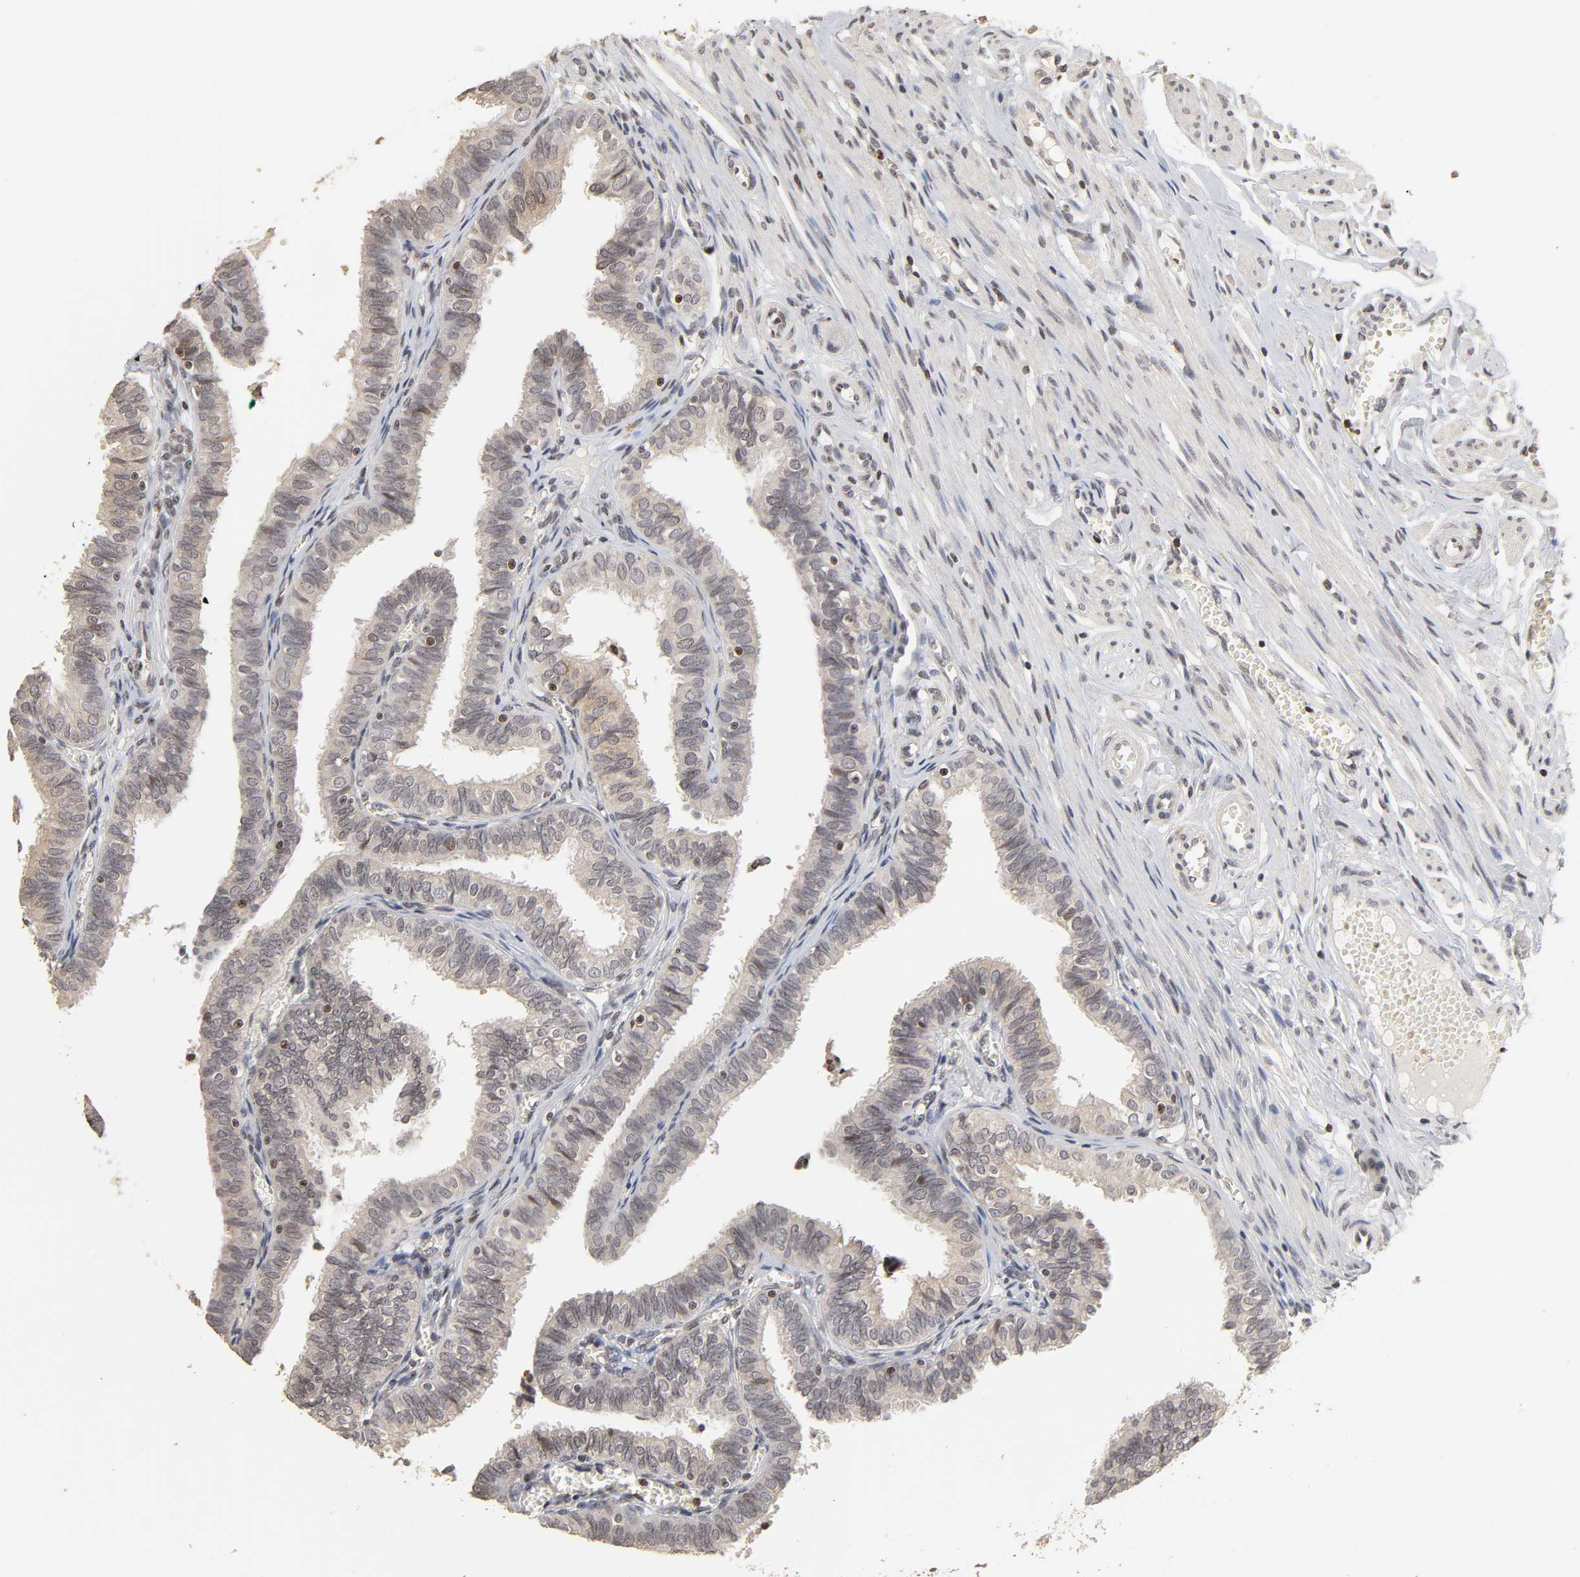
{"staining": {"intensity": "moderate", "quantity": "25%-75%", "location": "nuclear"}, "tissue": "fallopian tube", "cell_type": "Glandular cells", "image_type": "normal", "snomed": [{"axis": "morphology", "description": "Normal tissue, NOS"}, {"axis": "topography", "description": "Fallopian tube"}], "caption": "Fallopian tube stained for a protein reveals moderate nuclear positivity in glandular cells.", "gene": "ZNF473", "patient": {"sex": "female", "age": 46}}